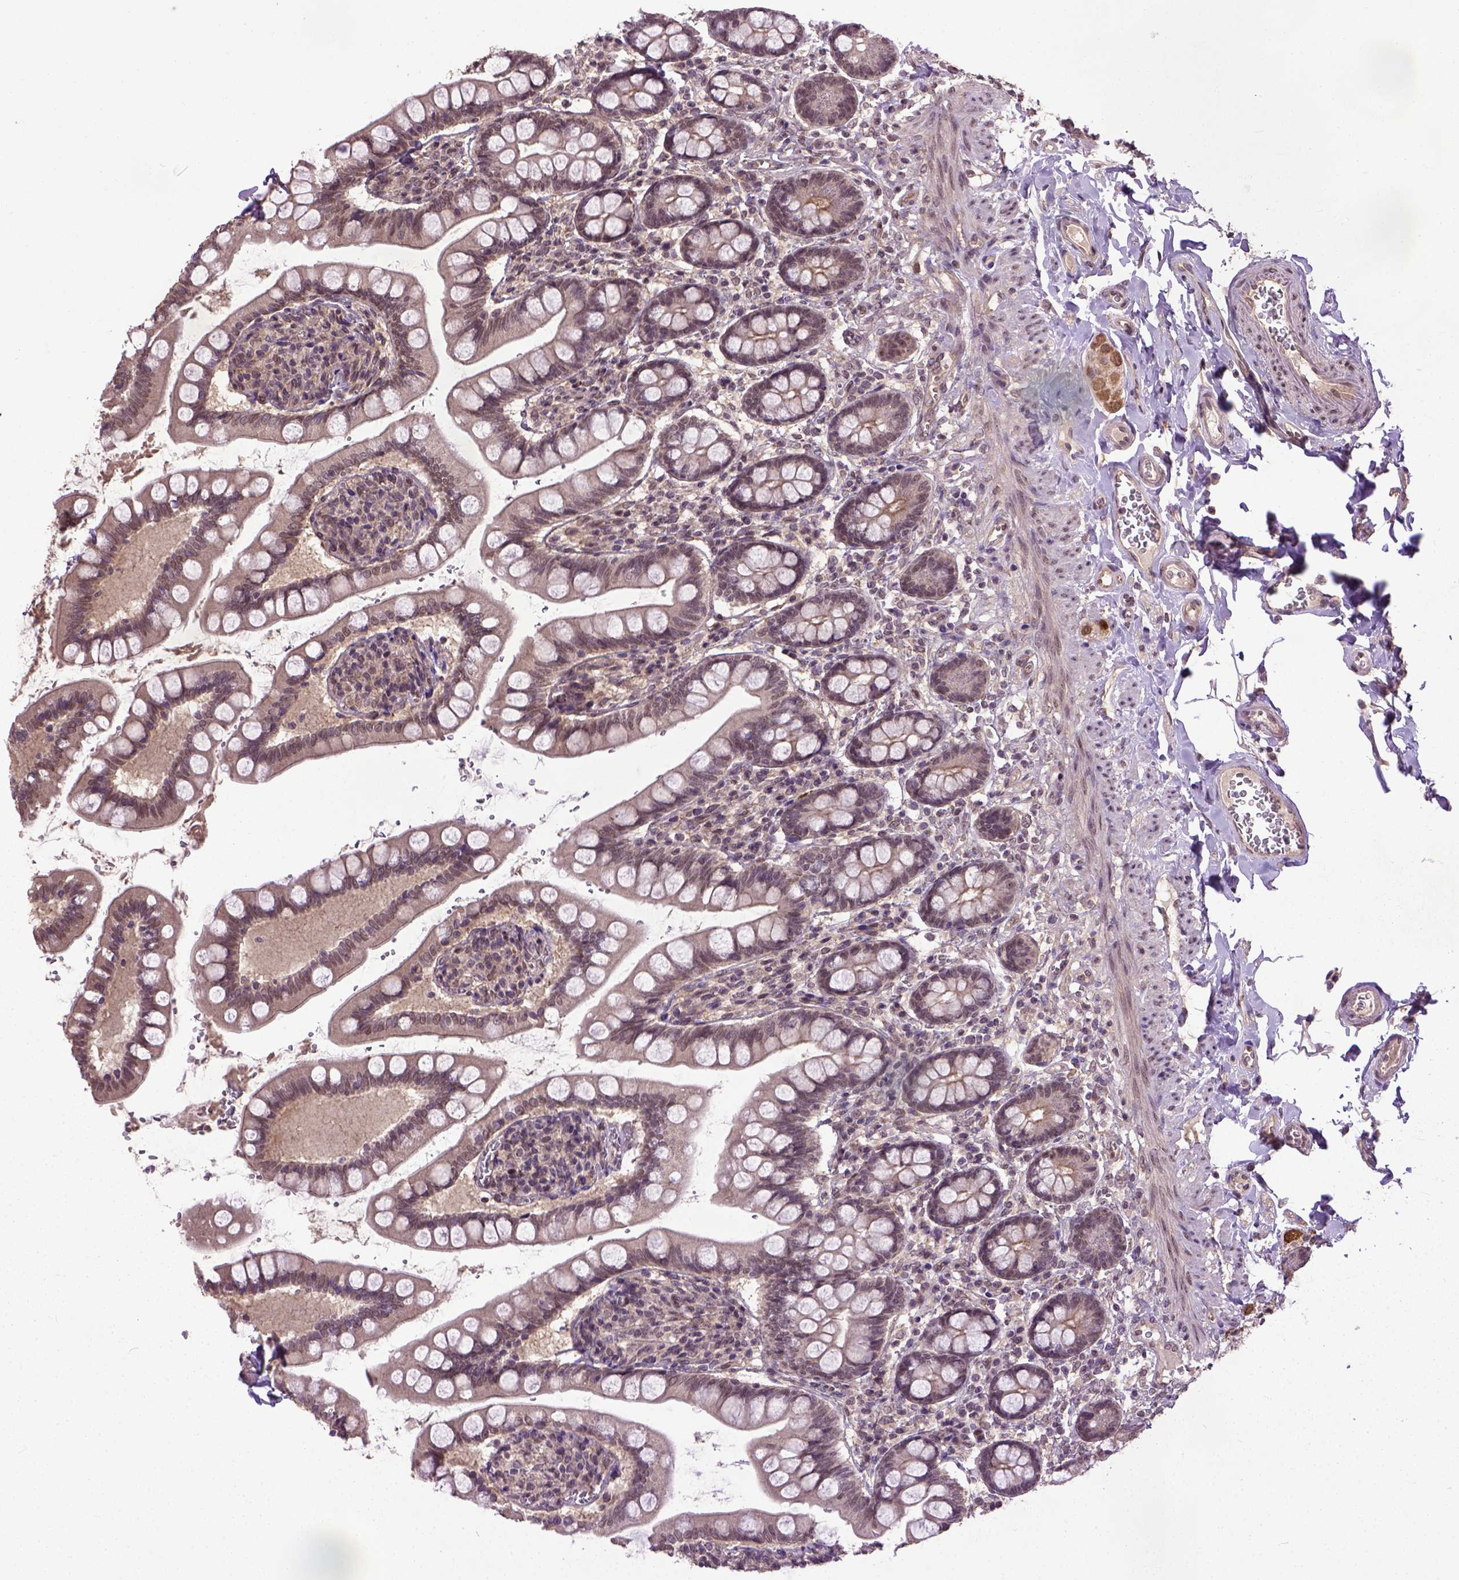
{"staining": {"intensity": "weak", "quantity": "25%-75%", "location": "cytoplasmic/membranous"}, "tissue": "small intestine", "cell_type": "Glandular cells", "image_type": "normal", "snomed": [{"axis": "morphology", "description": "Normal tissue, NOS"}, {"axis": "topography", "description": "Small intestine"}], "caption": "Small intestine stained for a protein (brown) reveals weak cytoplasmic/membranous positive staining in approximately 25%-75% of glandular cells.", "gene": "UBA3", "patient": {"sex": "female", "age": 56}}